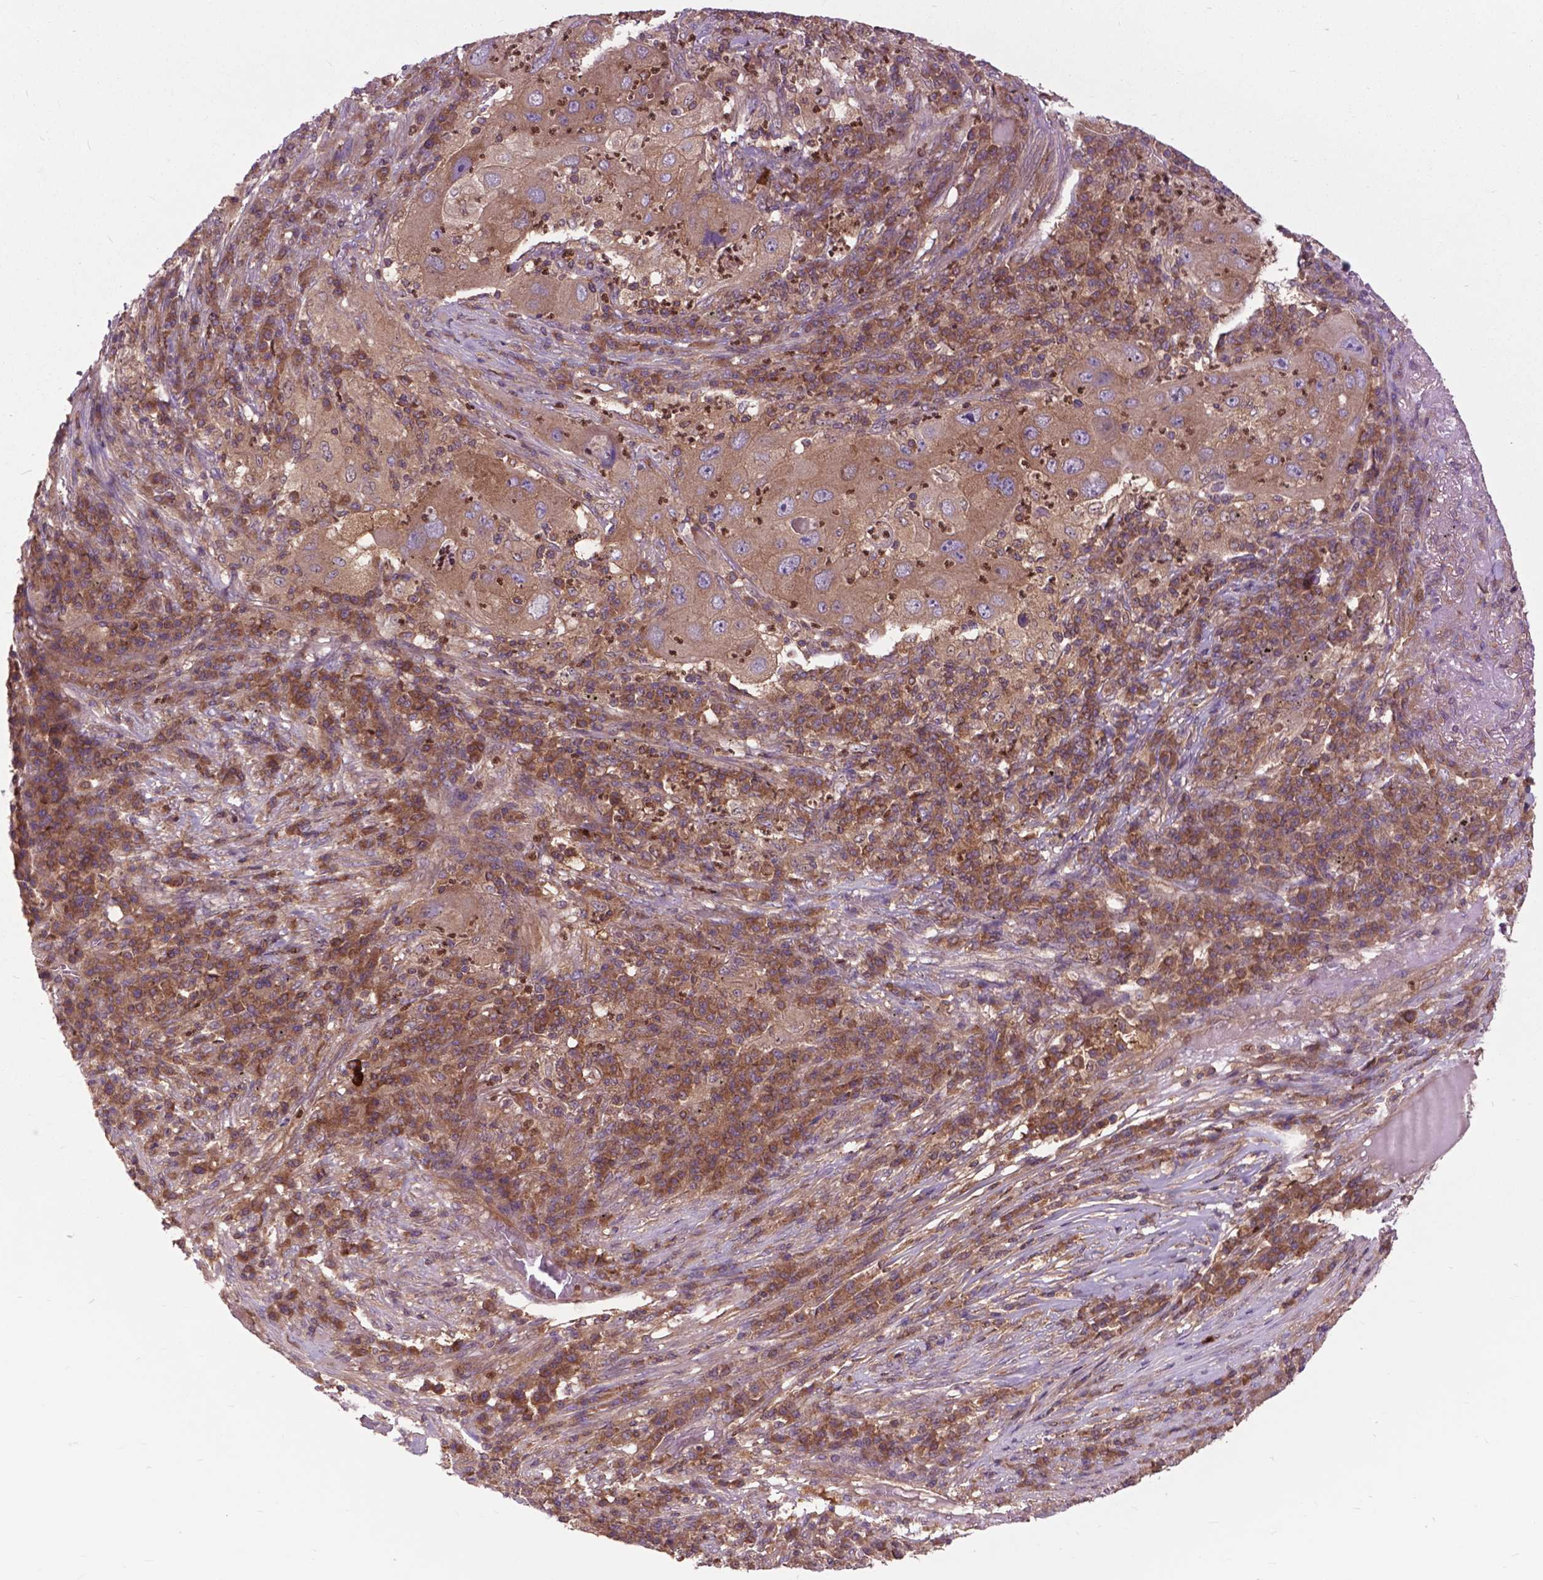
{"staining": {"intensity": "moderate", "quantity": ">75%", "location": "cytoplasmic/membranous"}, "tissue": "lung cancer", "cell_type": "Tumor cells", "image_type": "cancer", "snomed": [{"axis": "morphology", "description": "Squamous cell carcinoma, NOS"}, {"axis": "topography", "description": "Lung"}], "caption": "The photomicrograph shows a brown stain indicating the presence of a protein in the cytoplasmic/membranous of tumor cells in squamous cell carcinoma (lung). (IHC, brightfield microscopy, high magnification).", "gene": "ARAF", "patient": {"sex": "female", "age": 59}}